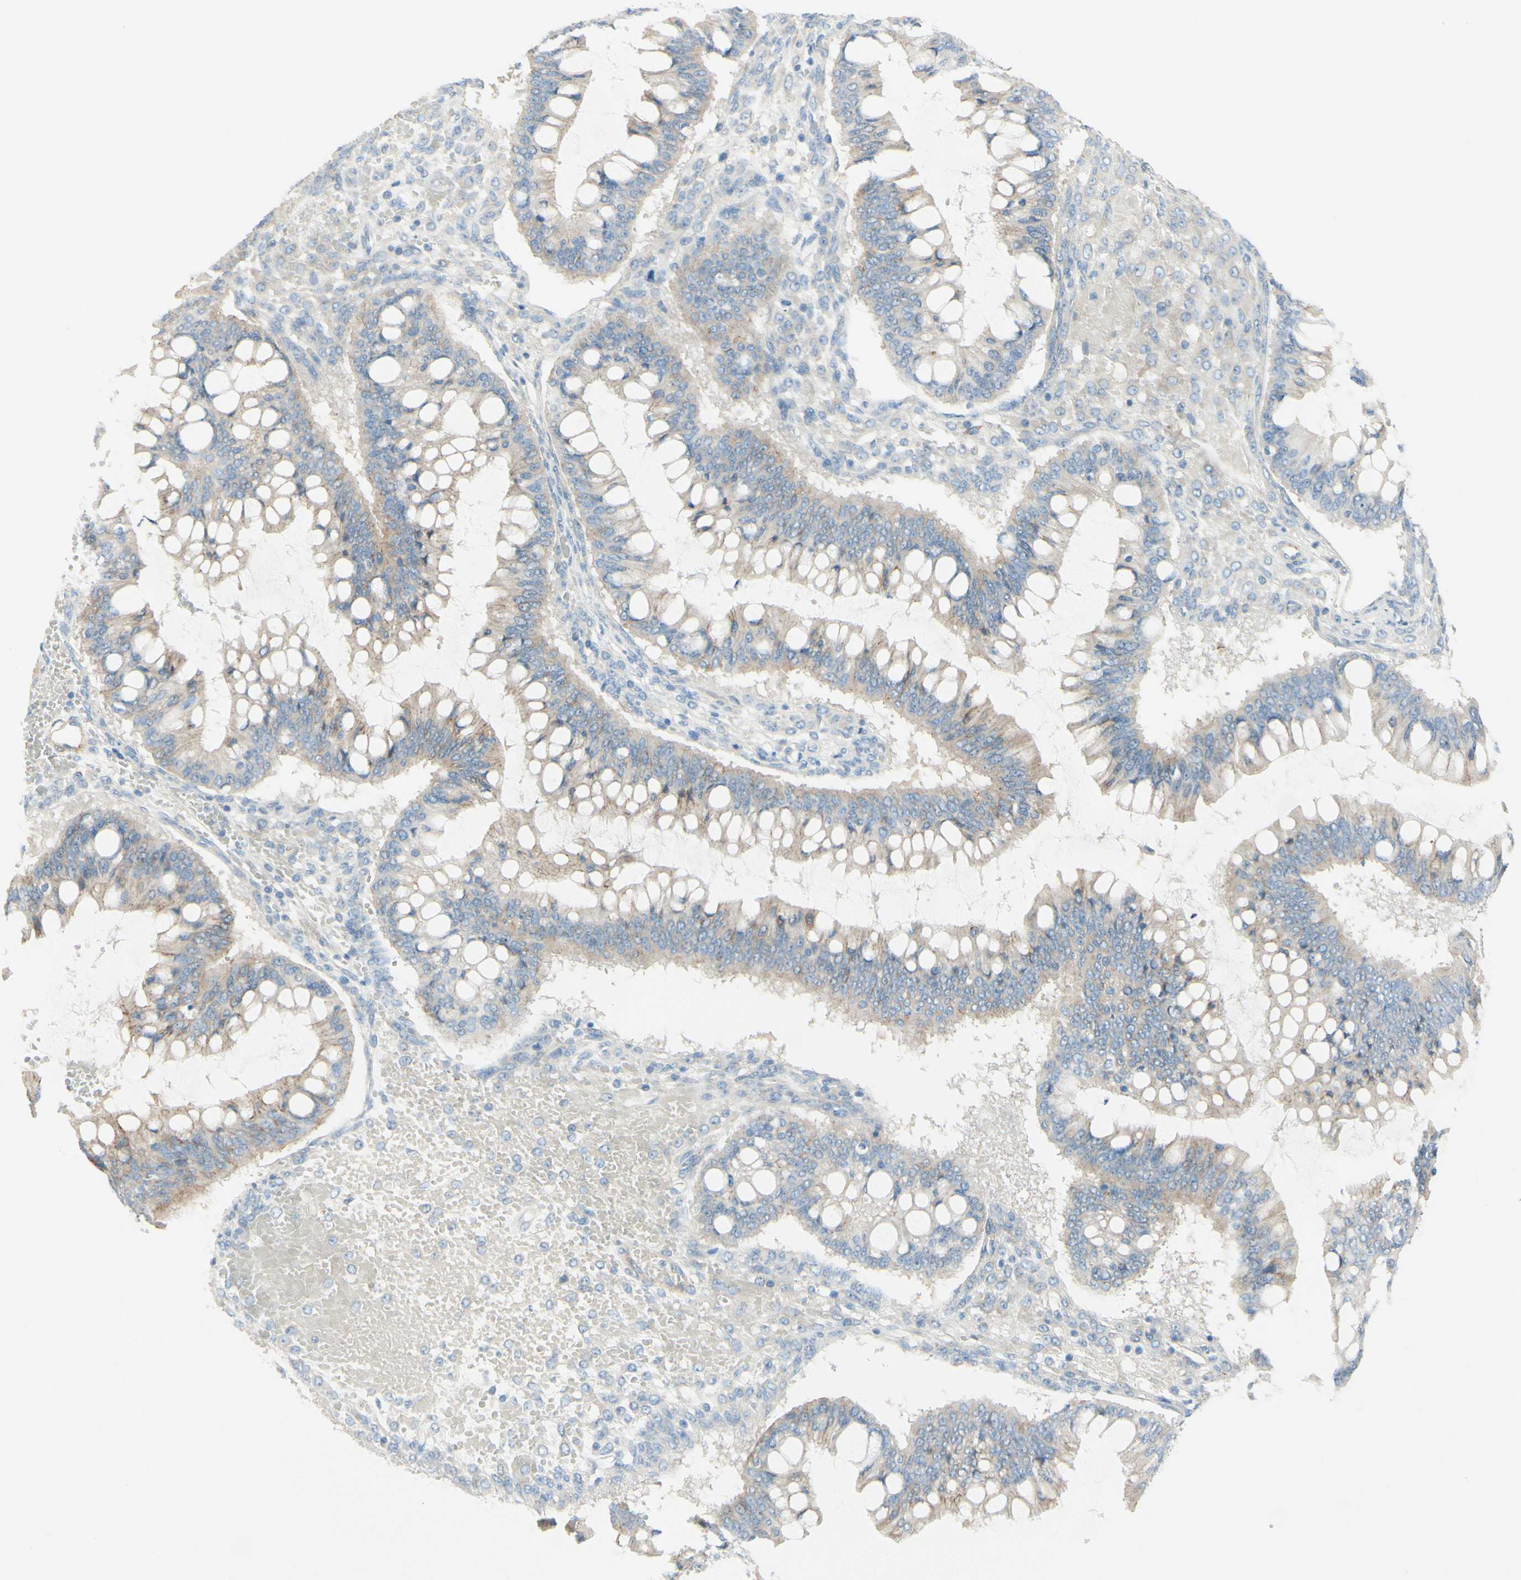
{"staining": {"intensity": "weak", "quantity": ">75%", "location": "cytoplasmic/membranous"}, "tissue": "ovarian cancer", "cell_type": "Tumor cells", "image_type": "cancer", "snomed": [{"axis": "morphology", "description": "Cystadenocarcinoma, mucinous, NOS"}, {"axis": "topography", "description": "Ovary"}], "caption": "High-power microscopy captured an immunohistochemistry (IHC) image of mucinous cystadenocarcinoma (ovarian), revealing weak cytoplasmic/membranous expression in approximately >75% of tumor cells.", "gene": "ALCAM", "patient": {"sex": "female", "age": 73}}